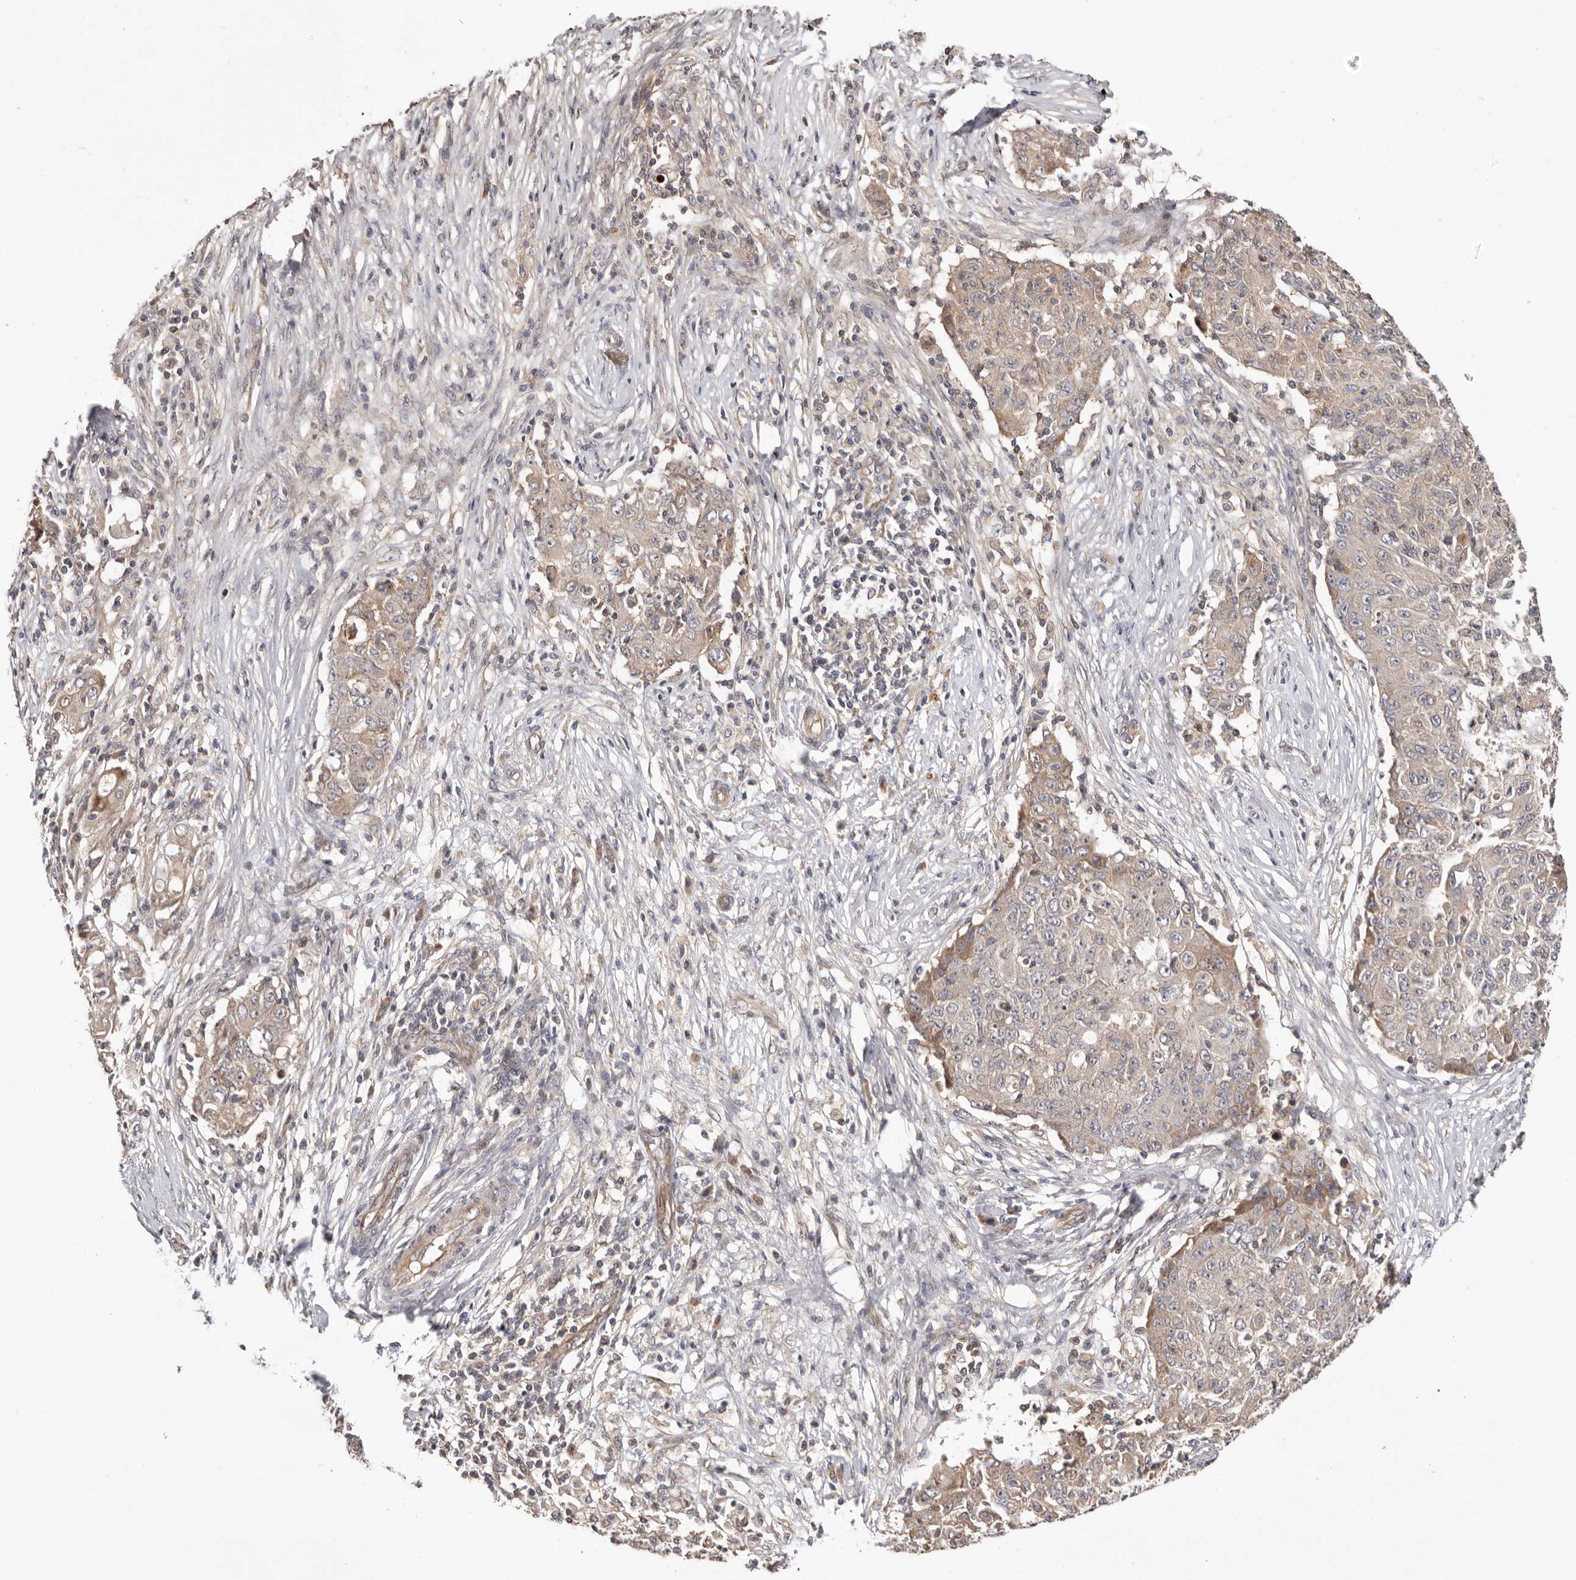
{"staining": {"intensity": "weak", "quantity": "25%-75%", "location": "cytoplasmic/membranous"}, "tissue": "ovarian cancer", "cell_type": "Tumor cells", "image_type": "cancer", "snomed": [{"axis": "morphology", "description": "Carcinoma, endometroid"}, {"axis": "topography", "description": "Ovary"}], "caption": "About 25%-75% of tumor cells in ovarian endometroid carcinoma demonstrate weak cytoplasmic/membranous protein expression as visualized by brown immunohistochemical staining.", "gene": "DOP1A", "patient": {"sex": "female", "age": 42}}